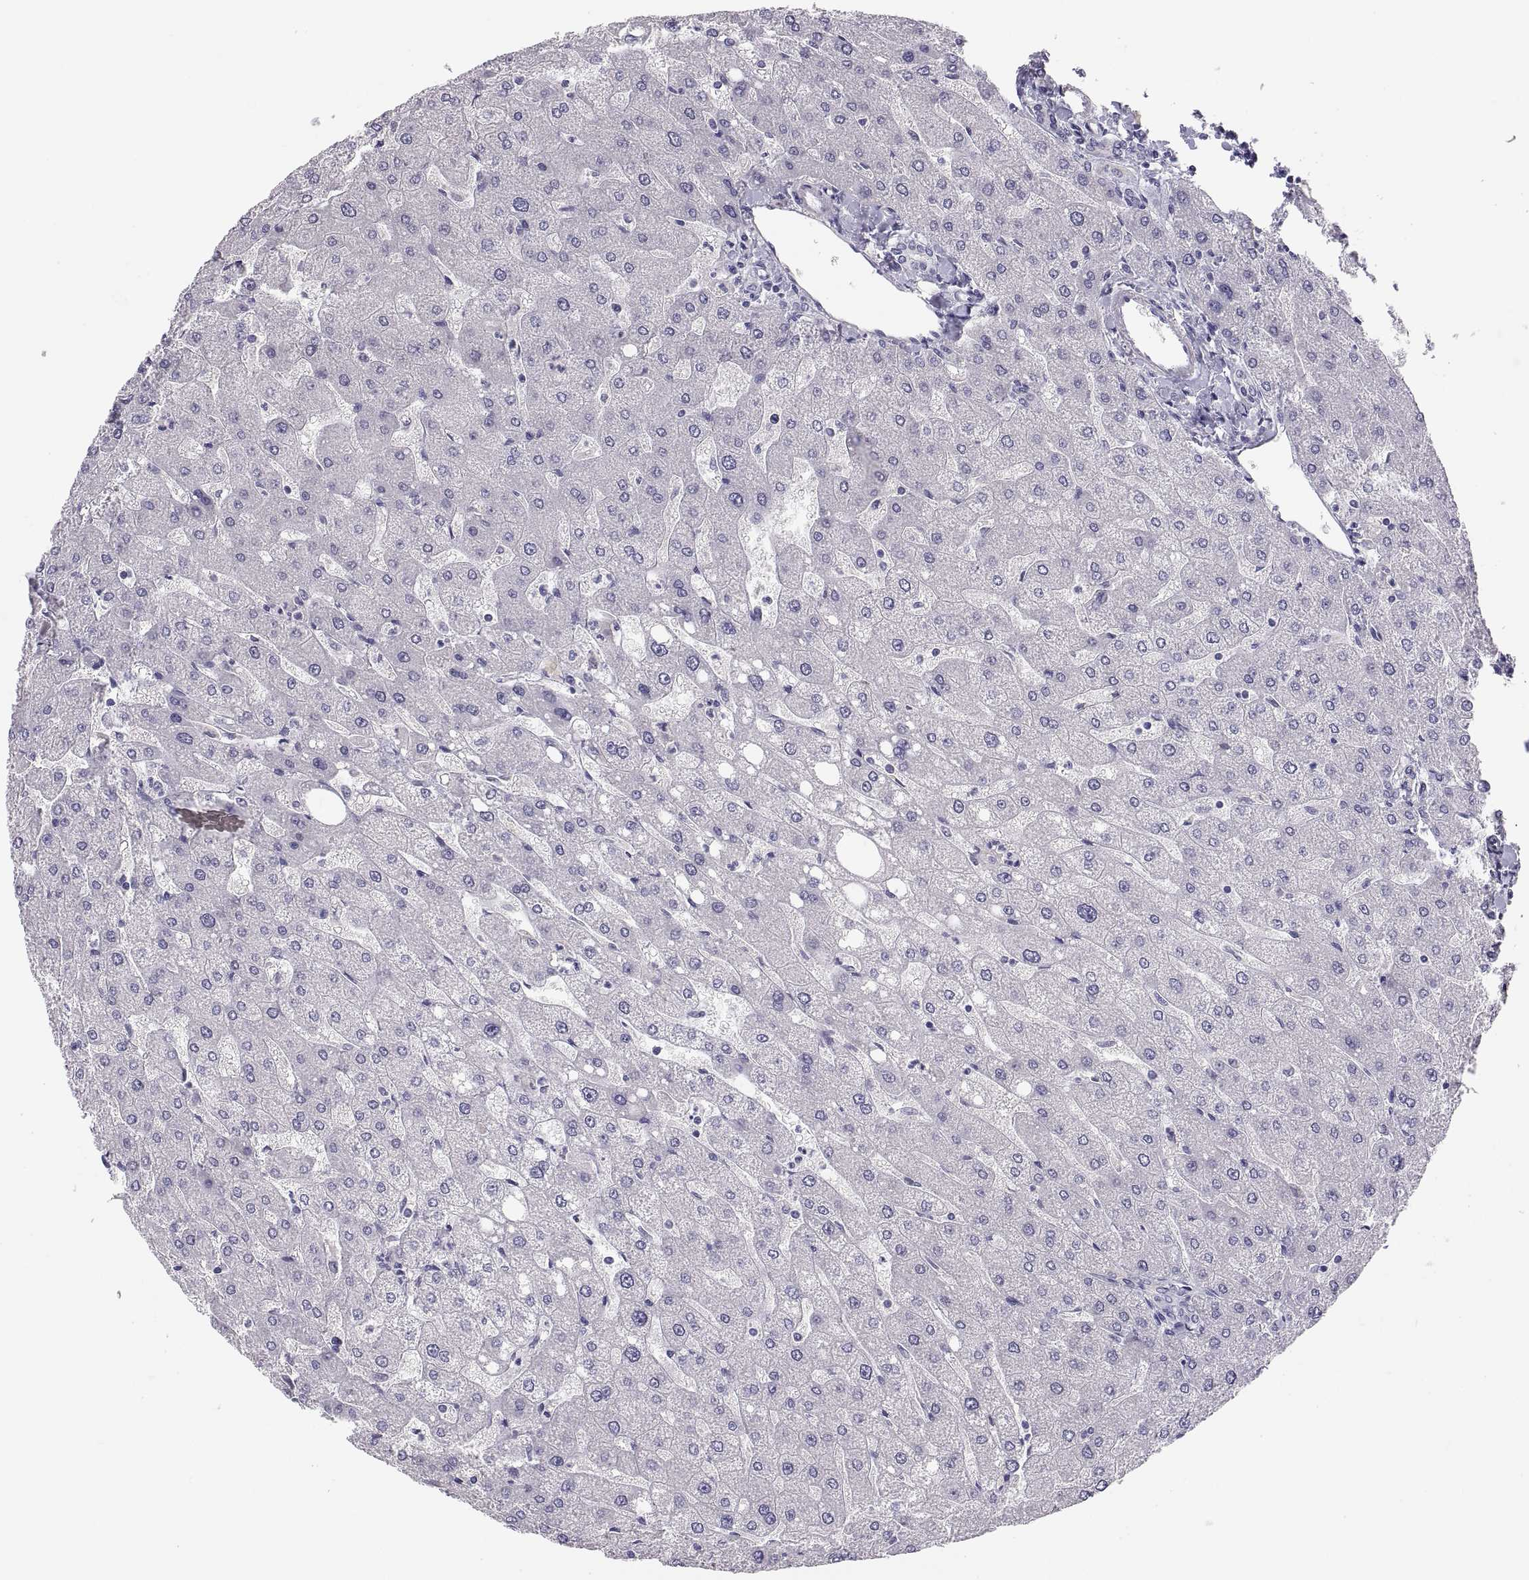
{"staining": {"intensity": "negative", "quantity": "none", "location": "none"}, "tissue": "liver", "cell_type": "Cholangiocytes", "image_type": "normal", "snomed": [{"axis": "morphology", "description": "Normal tissue, NOS"}, {"axis": "topography", "description": "Liver"}], "caption": "Cholangiocytes are negative for protein expression in unremarkable human liver. (DAB (3,3'-diaminobenzidine) immunohistochemistry (IHC) visualized using brightfield microscopy, high magnification).", "gene": "STRC", "patient": {"sex": "male", "age": 67}}